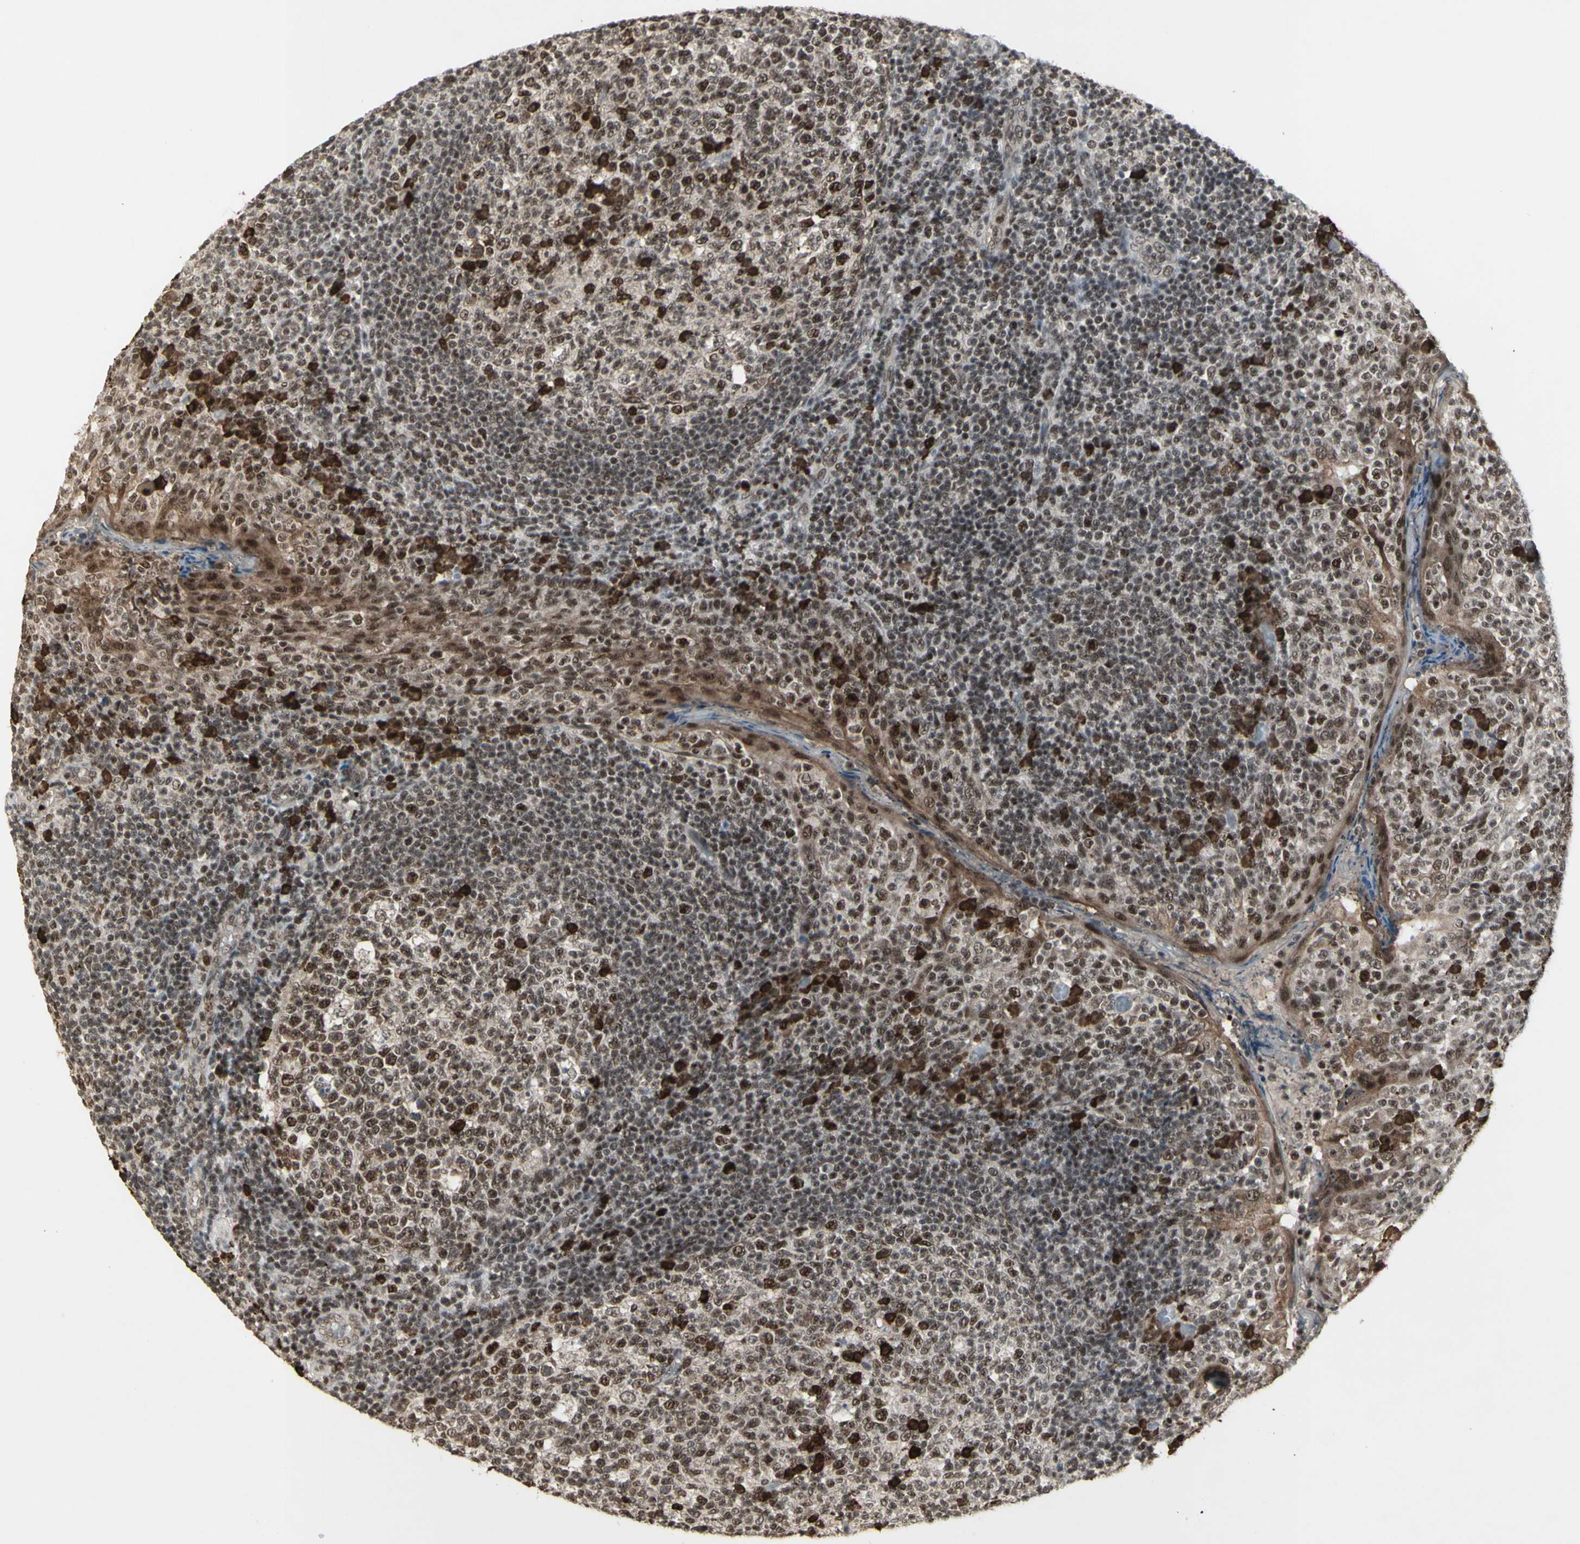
{"staining": {"intensity": "moderate", "quantity": ">75%", "location": "nuclear"}, "tissue": "tonsil", "cell_type": "Germinal center cells", "image_type": "normal", "snomed": [{"axis": "morphology", "description": "Normal tissue, NOS"}, {"axis": "topography", "description": "Tonsil"}], "caption": "IHC staining of unremarkable tonsil, which displays medium levels of moderate nuclear staining in approximately >75% of germinal center cells indicating moderate nuclear protein expression. The staining was performed using DAB (brown) for protein detection and nuclei were counterstained in hematoxylin (blue).", "gene": "CCNT1", "patient": {"sex": "female", "age": 19}}